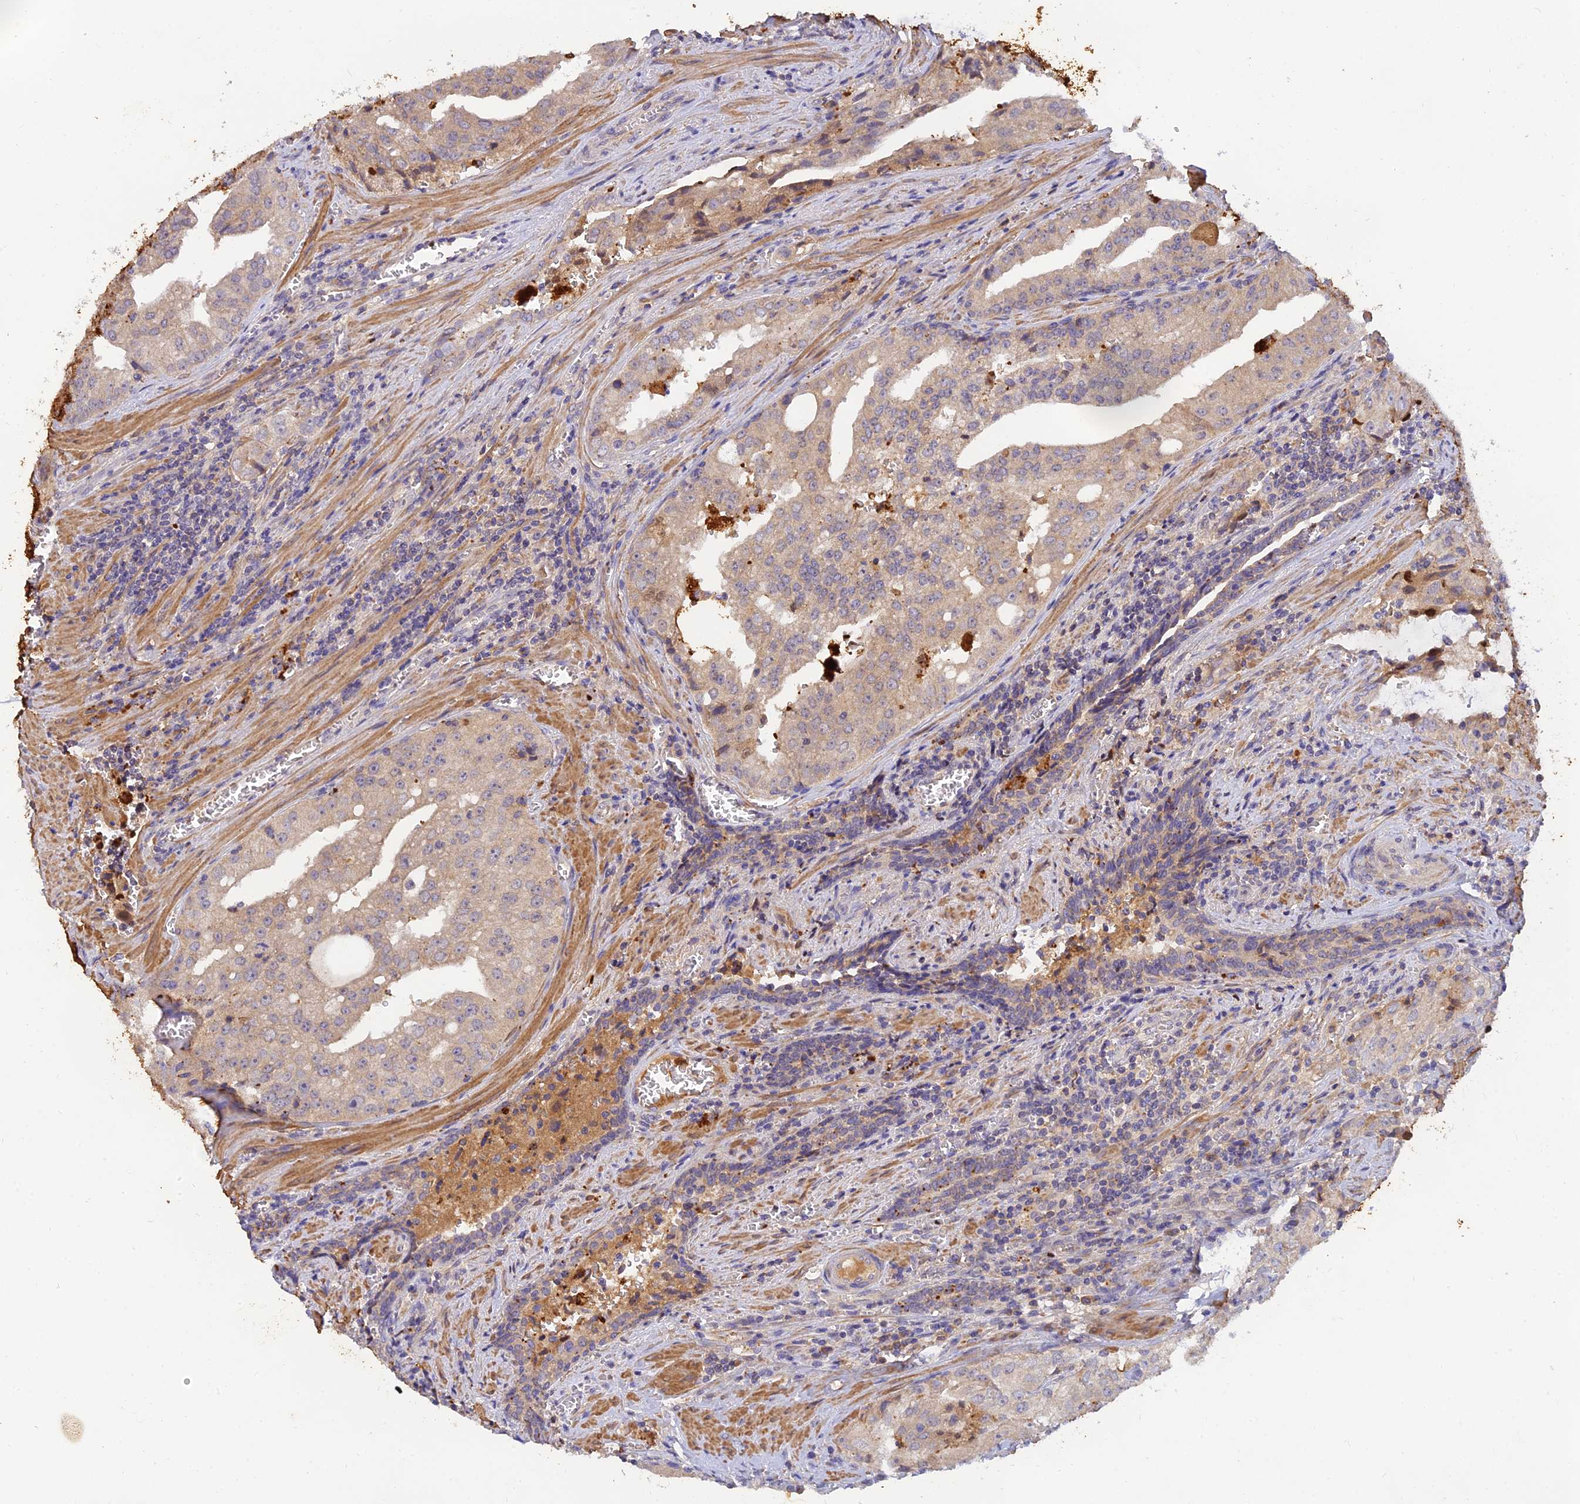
{"staining": {"intensity": "weak", "quantity": ">75%", "location": "cytoplasmic/membranous"}, "tissue": "prostate cancer", "cell_type": "Tumor cells", "image_type": "cancer", "snomed": [{"axis": "morphology", "description": "Adenocarcinoma, High grade"}, {"axis": "topography", "description": "Prostate"}], "caption": "Prostate cancer stained with immunohistochemistry (IHC) demonstrates weak cytoplasmic/membranous staining in about >75% of tumor cells.", "gene": "ACSM5", "patient": {"sex": "male", "age": 68}}